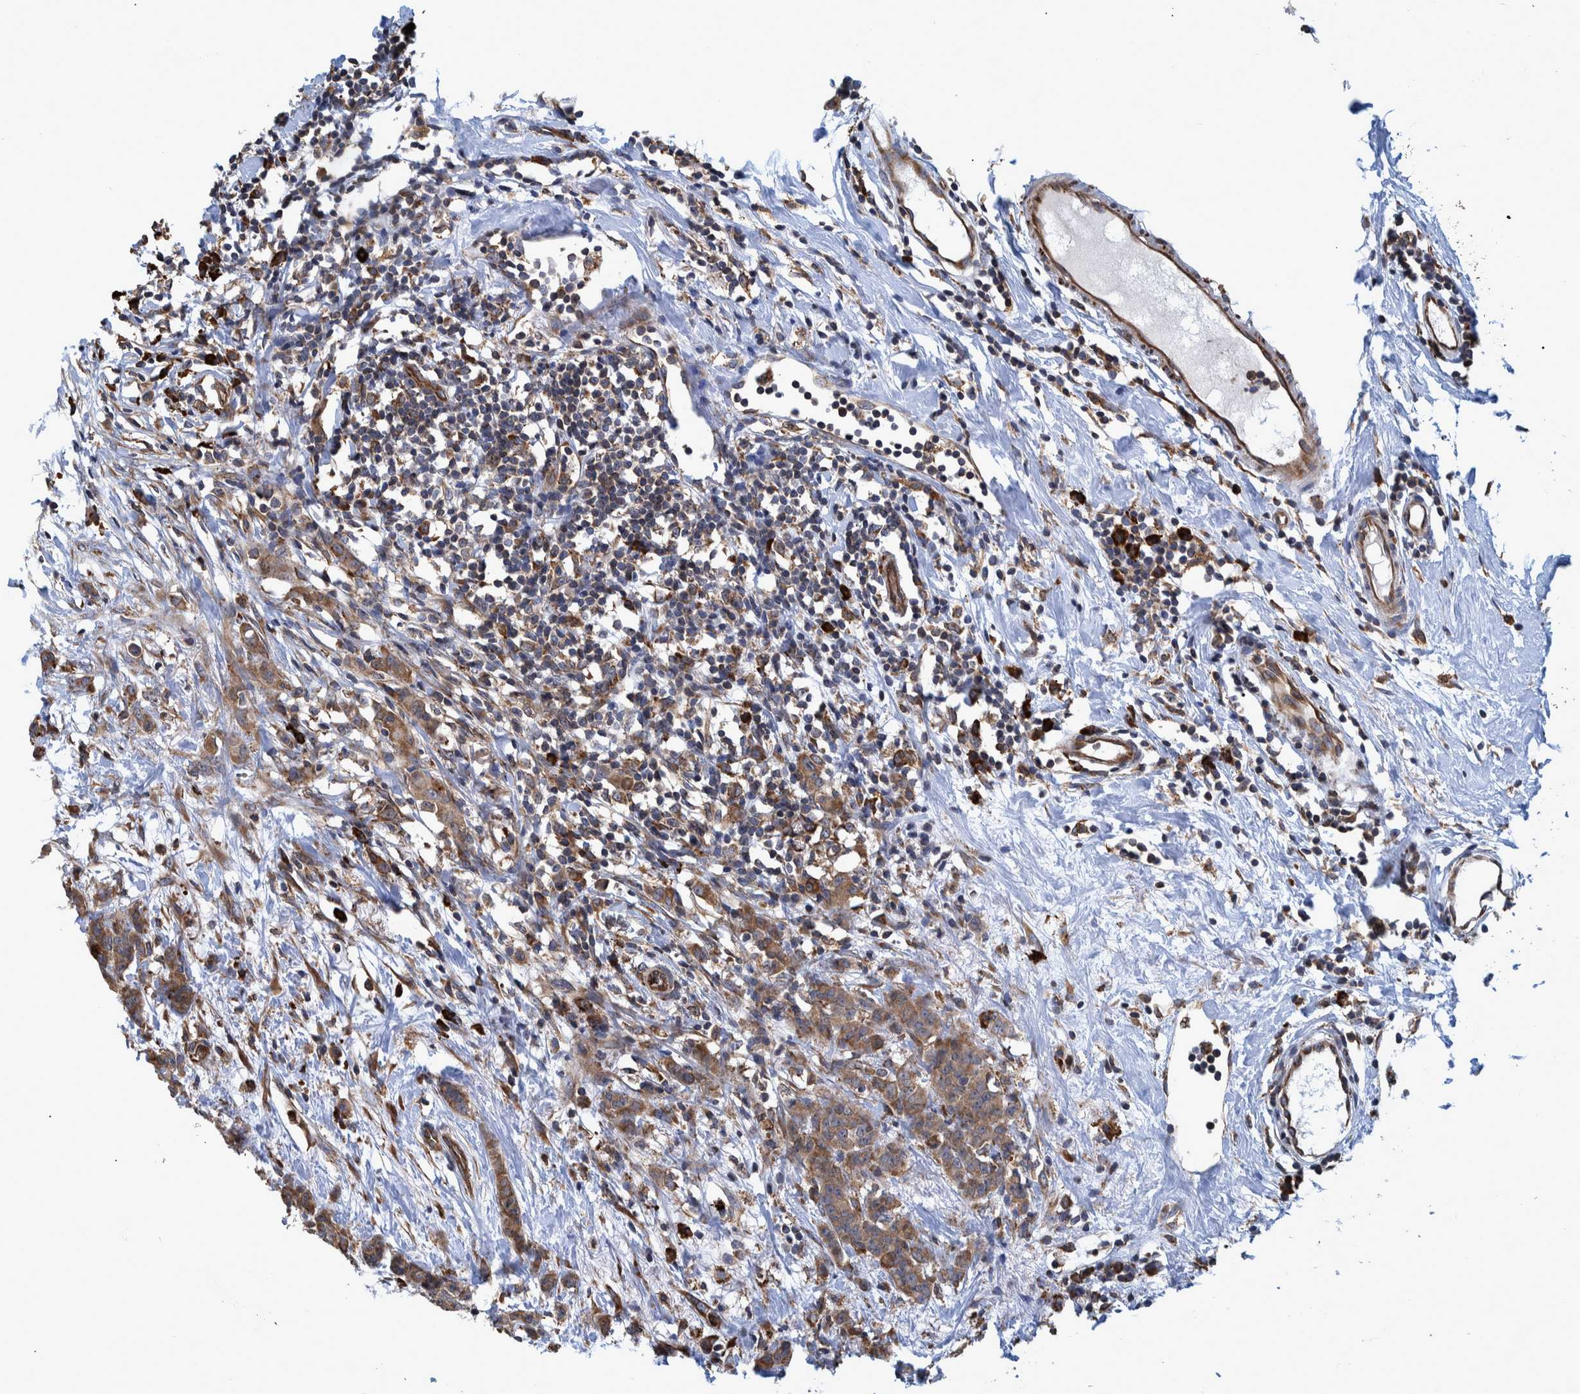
{"staining": {"intensity": "moderate", "quantity": ">75%", "location": "cytoplasmic/membranous"}, "tissue": "breast cancer", "cell_type": "Tumor cells", "image_type": "cancer", "snomed": [{"axis": "morphology", "description": "Normal tissue, NOS"}, {"axis": "morphology", "description": "Duct carcinoma"}, {"axis": "topography", "description": "Breast"}], "caption": "A brown stain shows moderate cytoplasmic/membranous expression of a protein in human breast intraductal carcinoma tumor cells.", "gene": "SPAG5", "patient": {"sex": "female", "age": 40}}